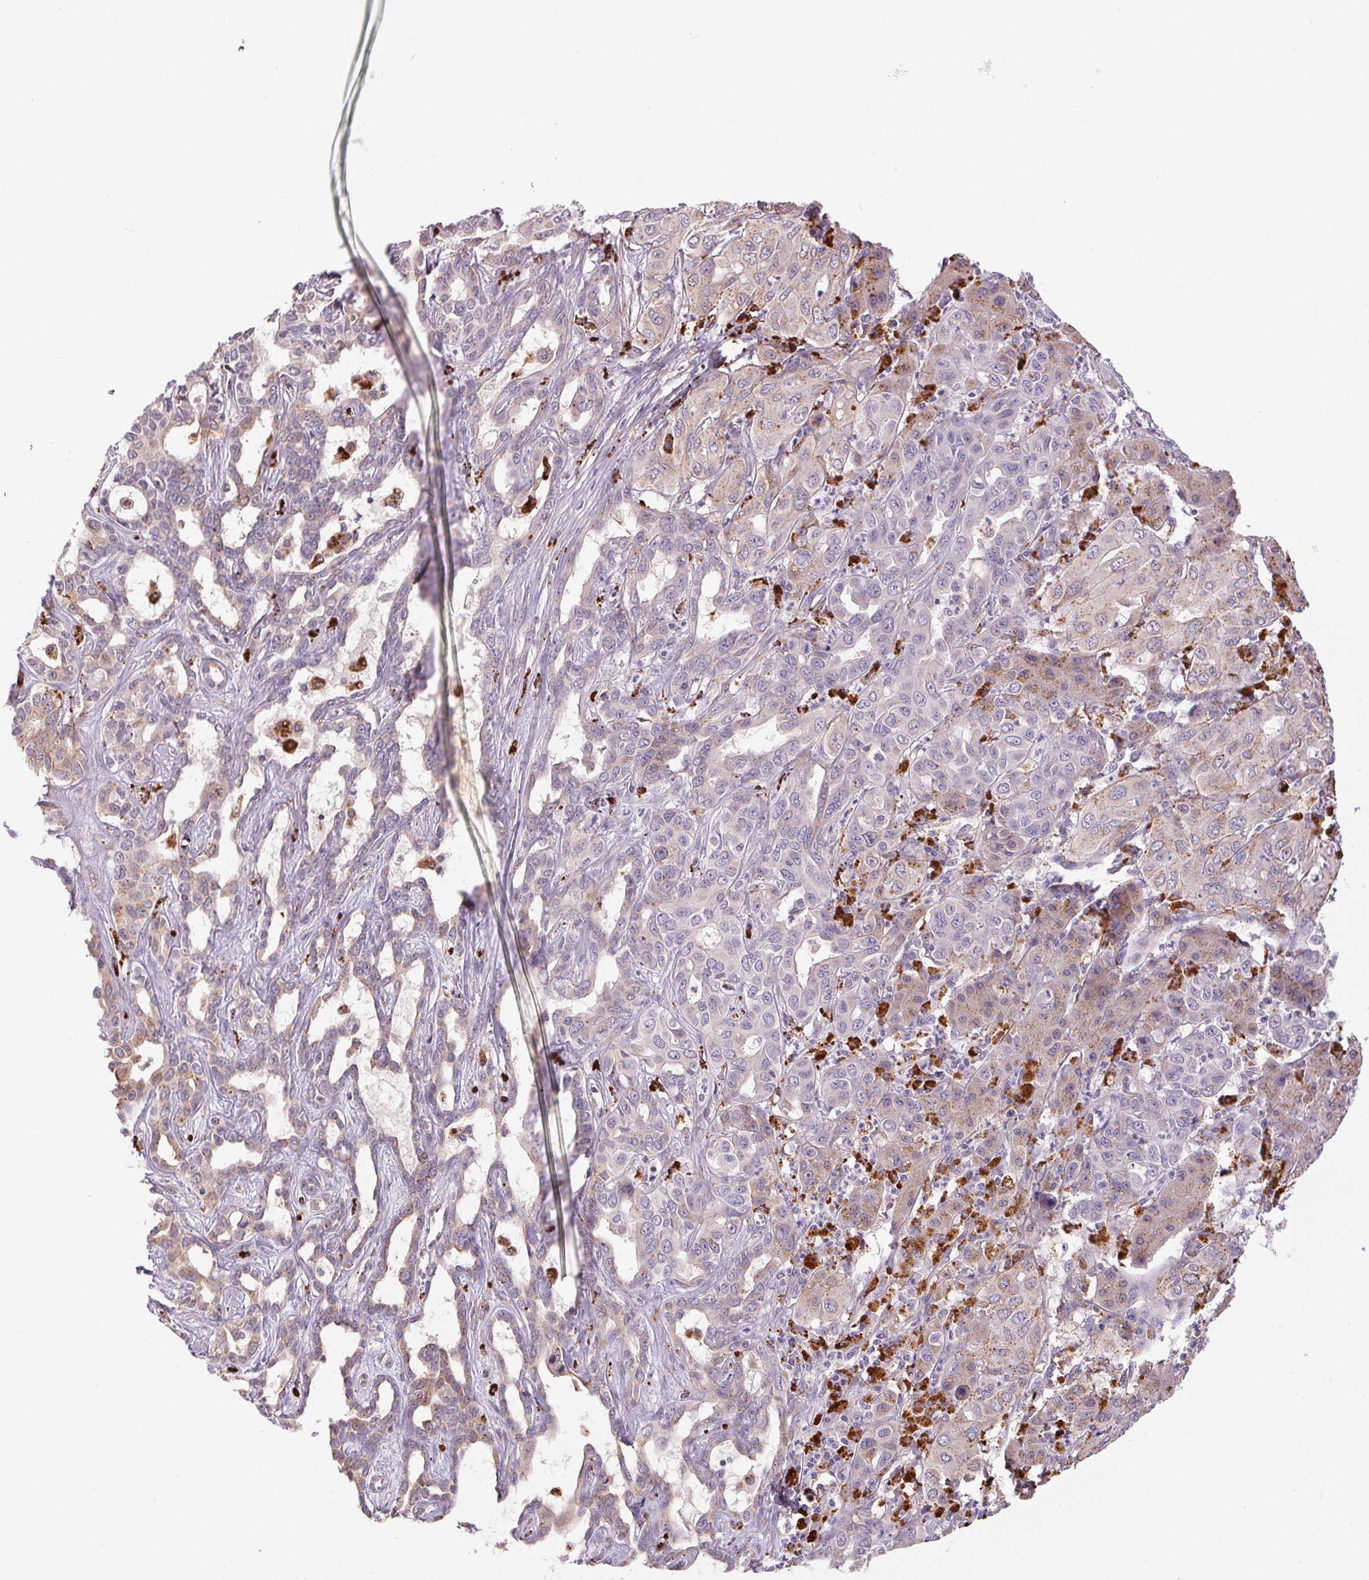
{"staining": {"intensity": "weak", "quantity": "25%-75%", "location": "cytoplasmic/membranous"}, "tissue": "liver cancer", "cell_type": "Tumor cells", "image_type": "cancer", "snomed": [{"axis": "morphology", "description": "Cholangiocarcinoma"}, {"axis": "topography", "description": "Liver"}], "caption": "Cholangiocarcinoma (liver) tissue exhibits weak cytoplasmic/membranous staining in approximately 25%-75% of tumor cells The staining is performed using DAB (3,3'-diaminobenzidine) brown chromogen to label protein expression. The nuclei are counter-stained blue using hematoxylin.", "gene": "ADH5", "patient": {"sex": "female", "age": 60}}